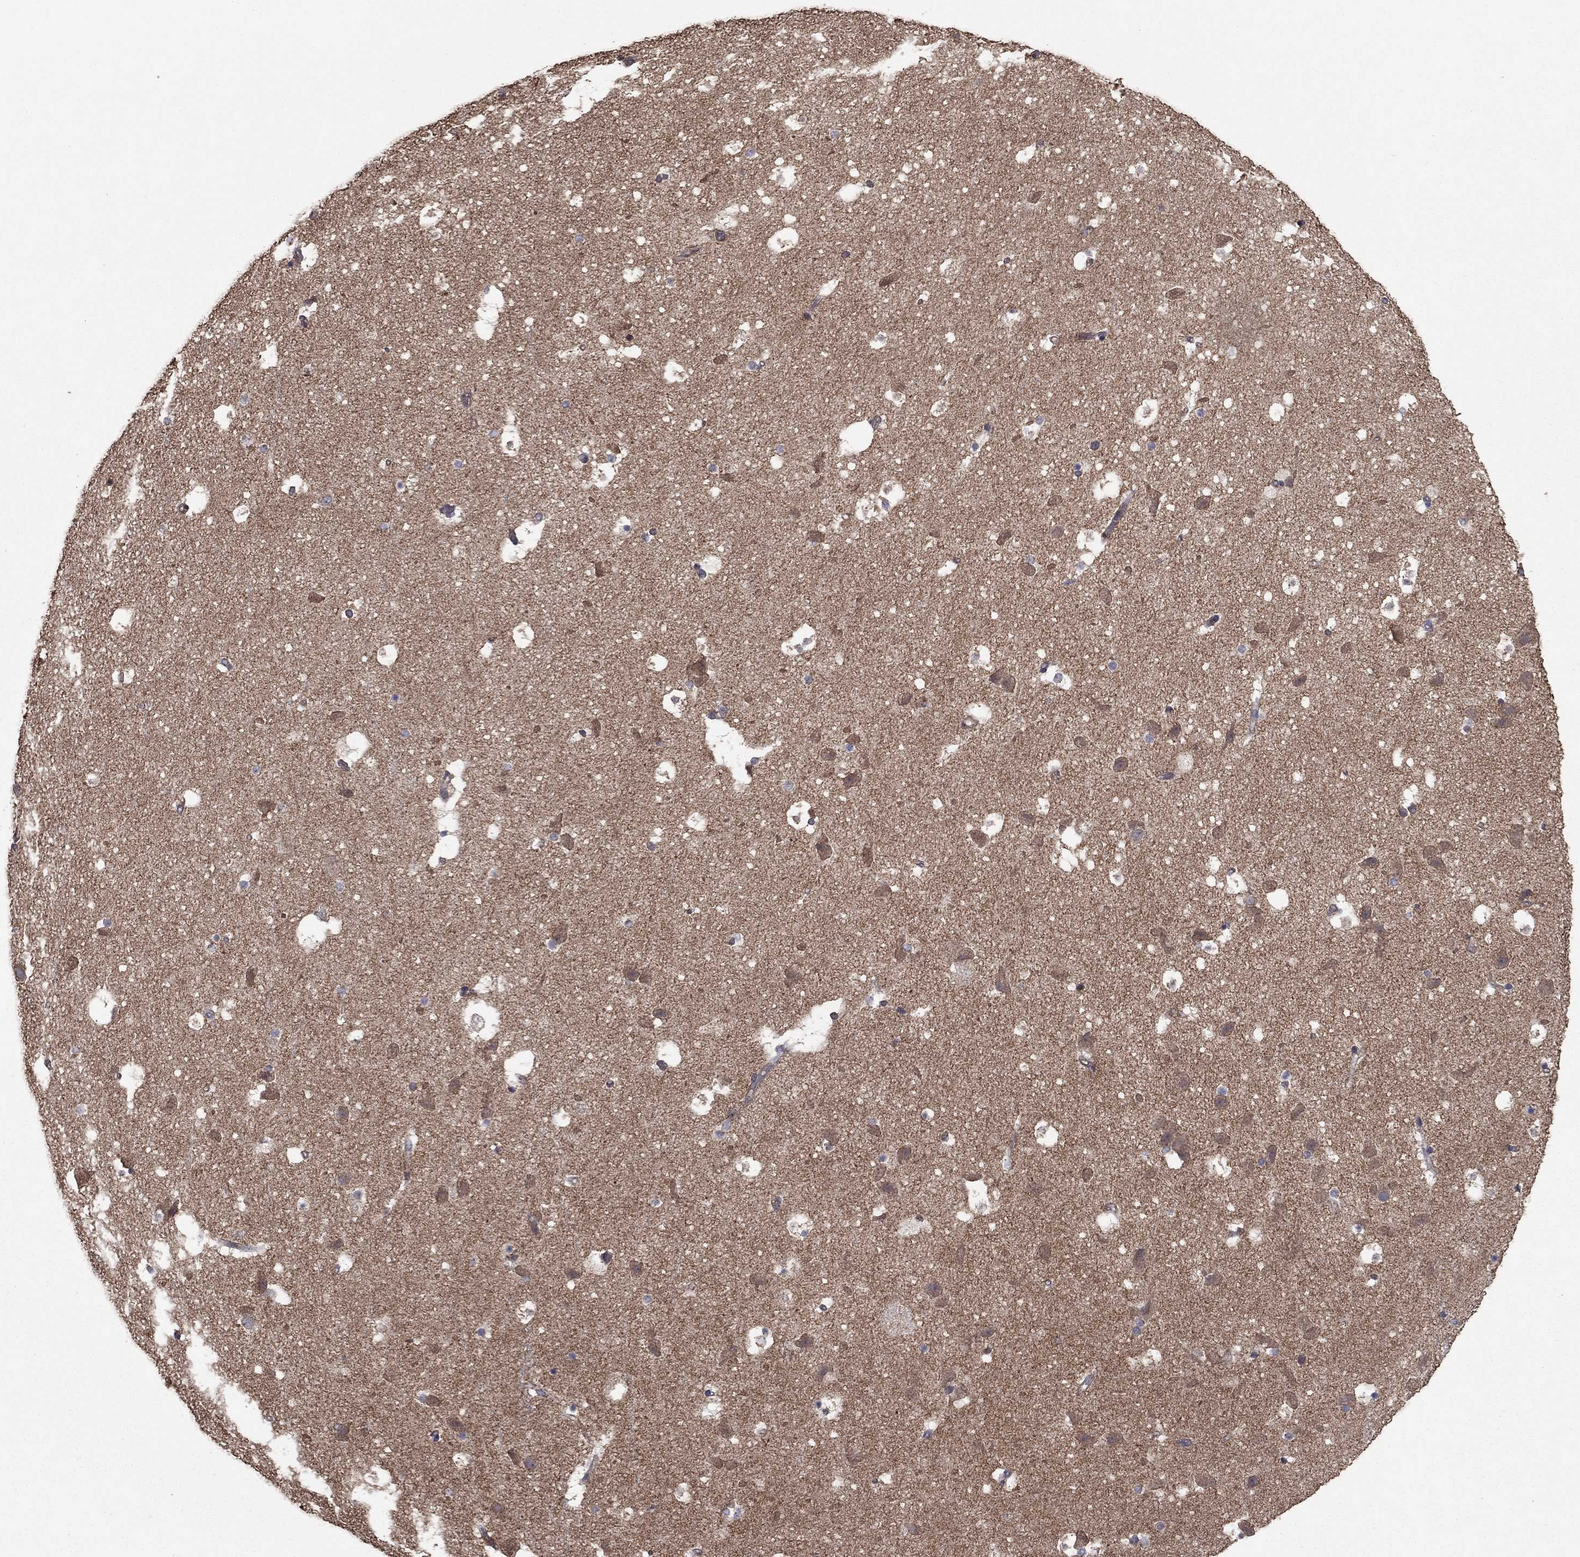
{"staining": {"intensity": "negative", "quantity": "none", "location": "none"}, "tissue": "hippocampus", "cell_type": "Glial cells", "image_type": "normal", "snomed": [{"axis": "morphology", "description": "Normal tissue, NOS"}, {"axis": "topography", "description": "Hippocampus"}], "caption": "A micrograph of hippocampus stained for a protein shows no brown staining in glial cells. (Stains: DAB (3,3'-diaminobenzidine) immunohistochemistry (IHC) with hematoxylin counter stain, Microscopy: brightfield microscopy at high magnification).", "gene": "FLT4", "patient": {"sex": "male", "age": 51}}